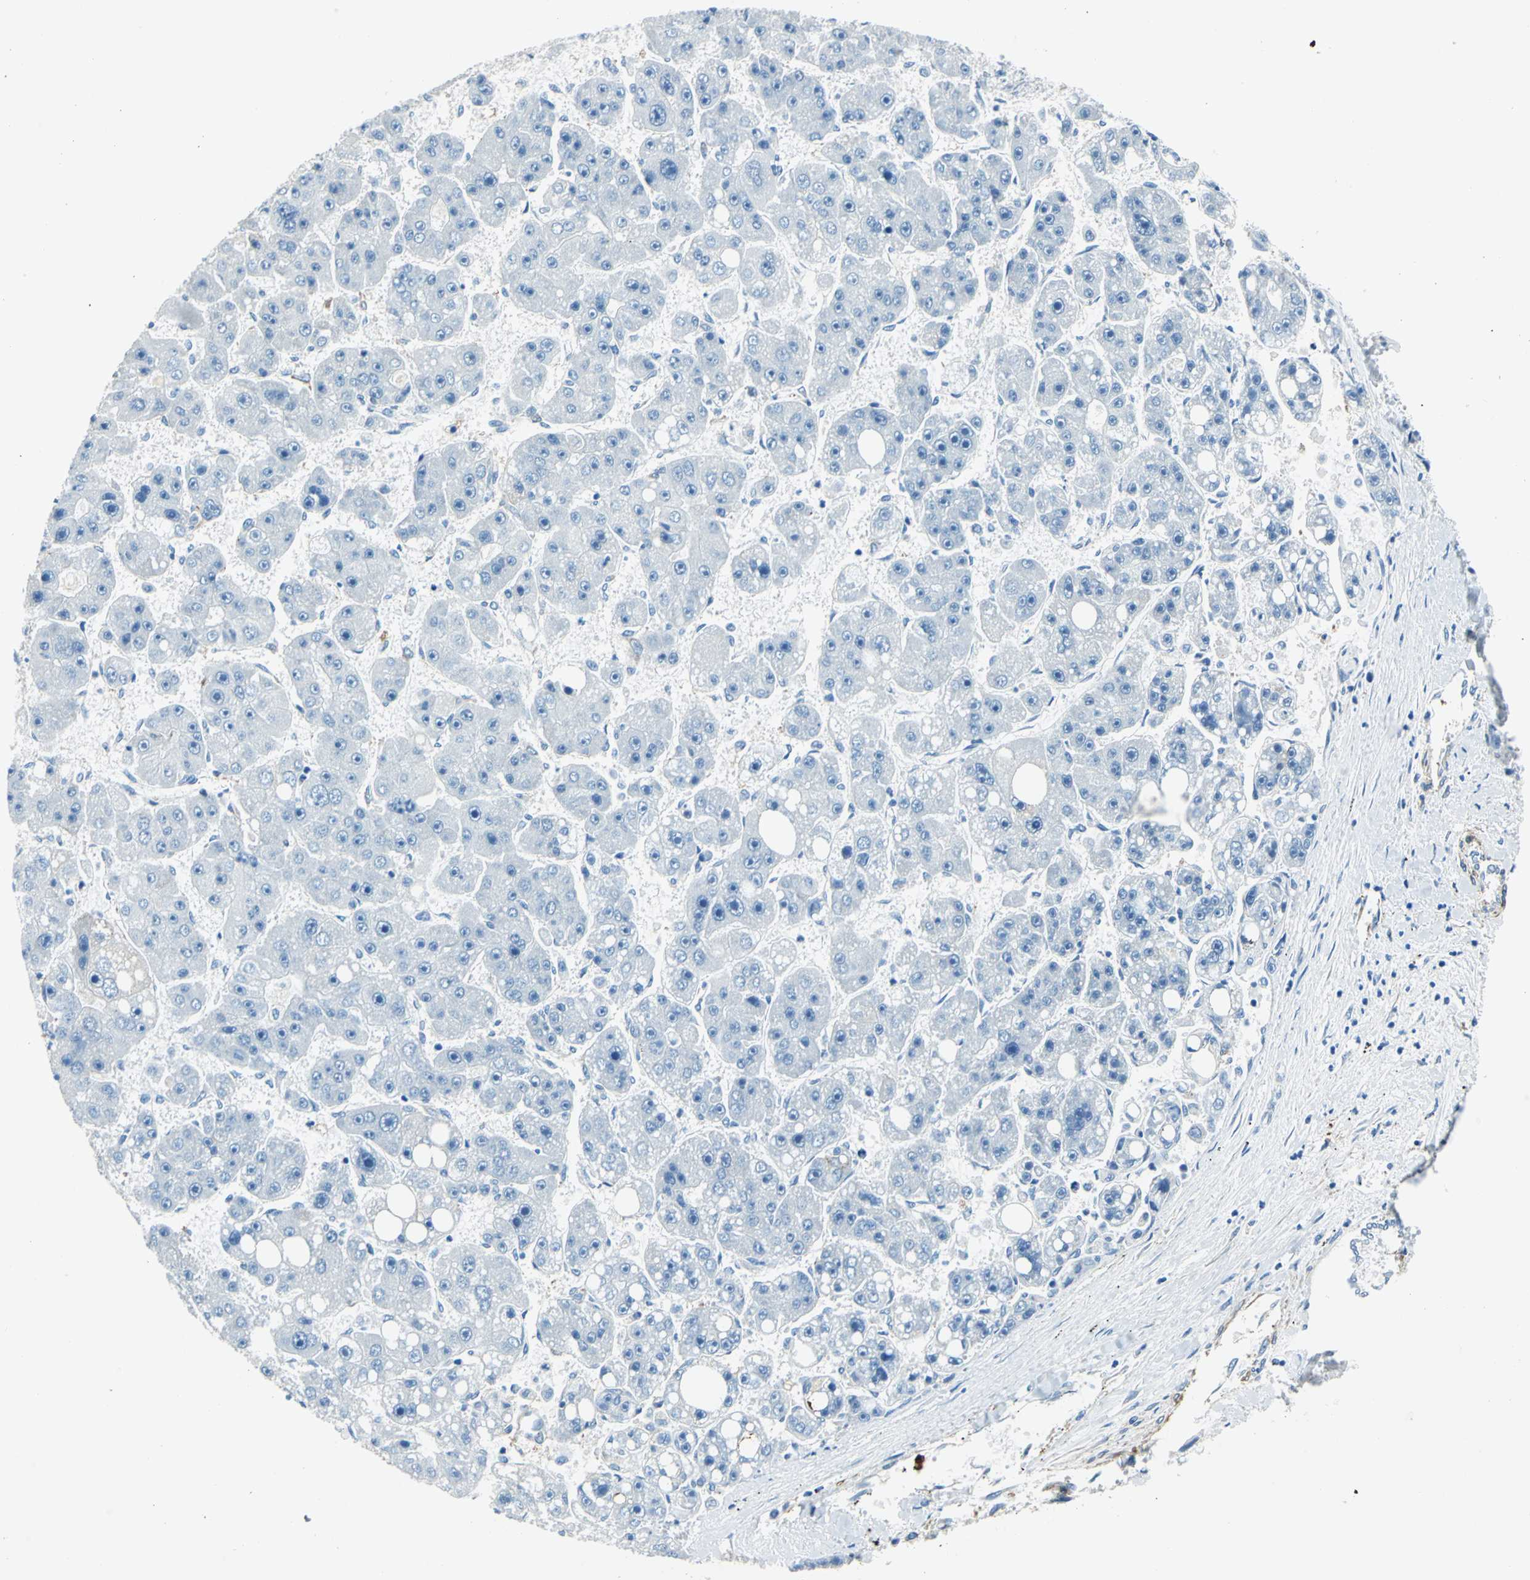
{"staining": {"intensity": "negative", "quantity": "none", "location": "none"}, "tissue": "liver cancer", "cell_type": "Tumor cells", "image_type": "cancer", "snomed": [{"axis": "morphology", "description": "Carcinoma, Hepatocellular, NOS"}, {"axis": "topography", "description": "Liver"}], "caption": "A high-resolution micrograph shows immunohistochemistry (IHC) staining of liver cancer (hepatocellular carcinoma), which reveals no significant staining in tumor cells.", "gene": "AKAP12", "patient": {"sex": "female", "age": 61}}